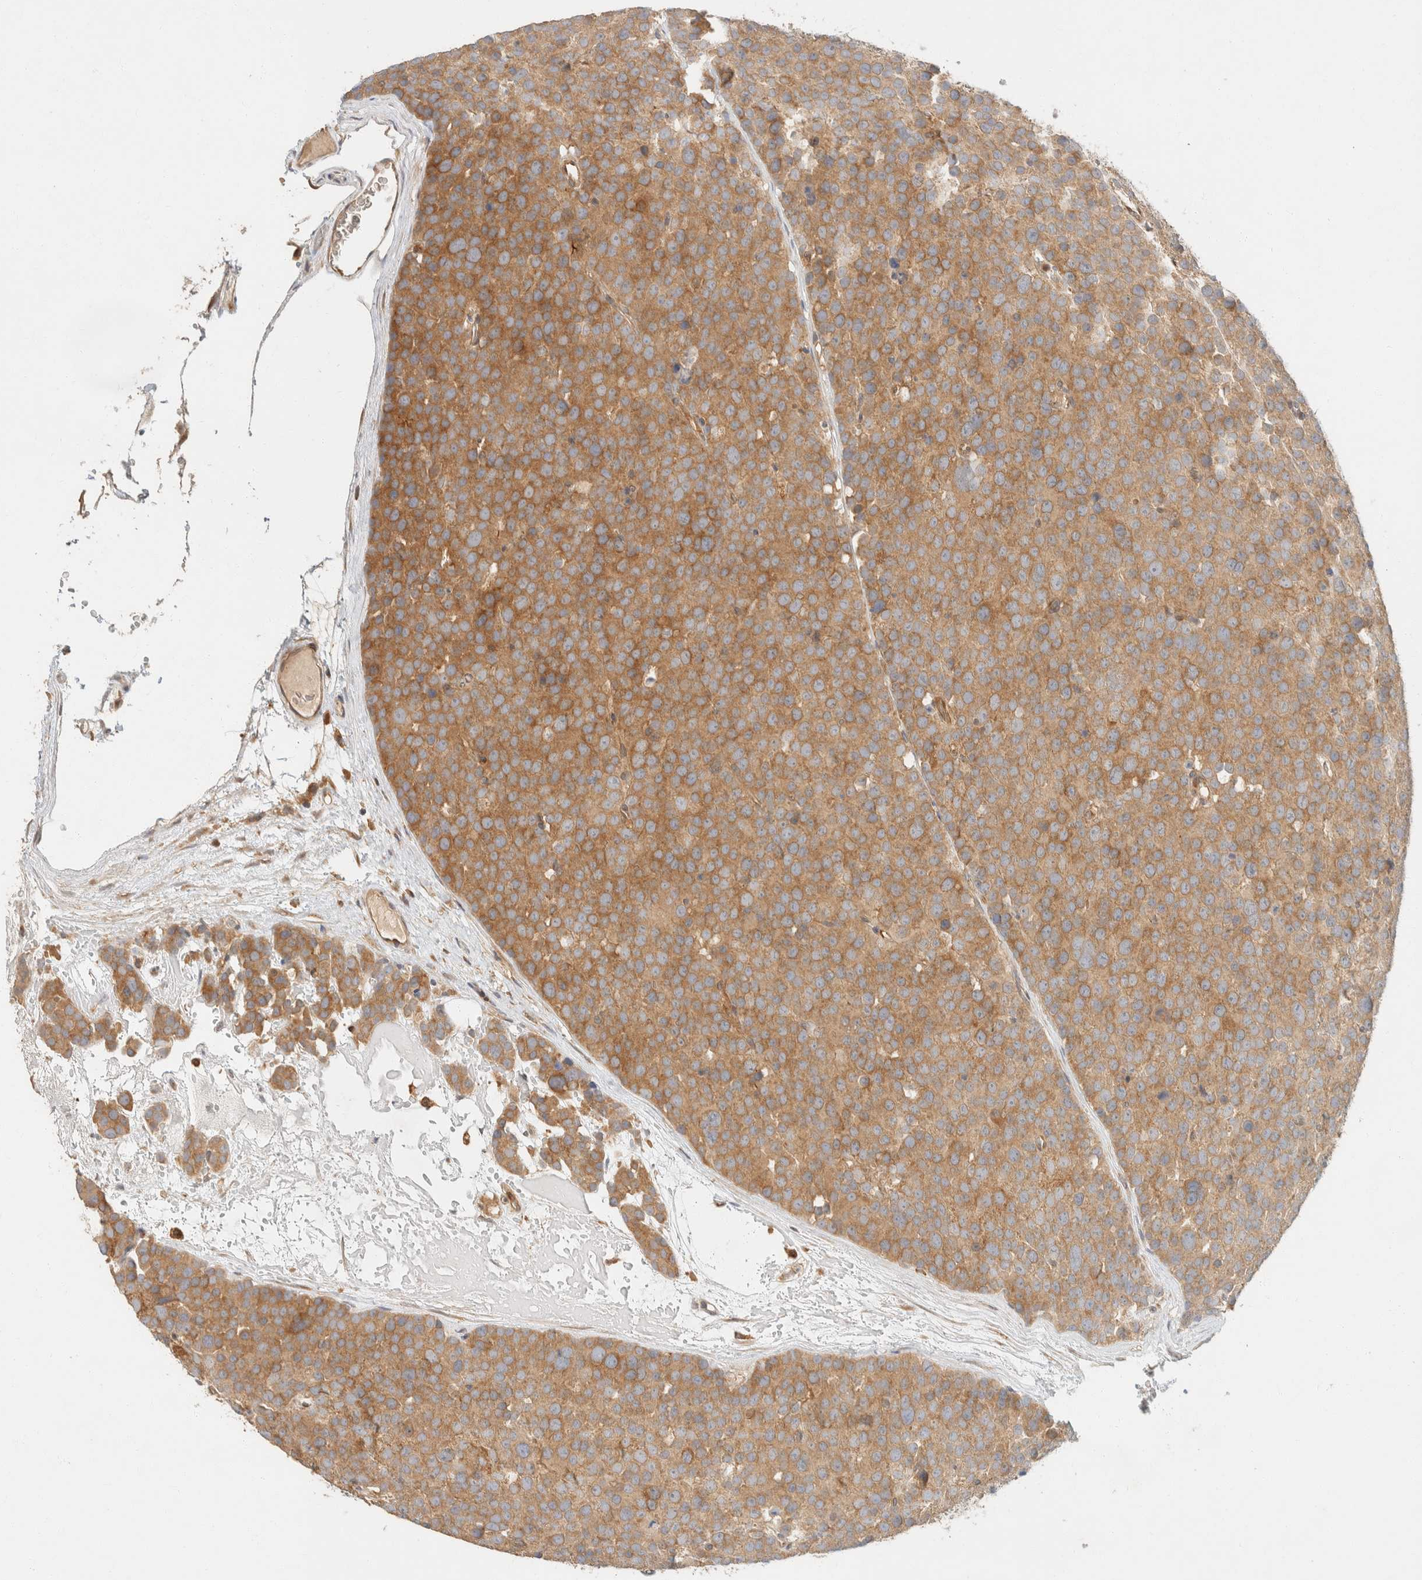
{"staining": {"intensity": "moderate", "quantity": ">75%", "location": "cytoplasmic/membranous"}, "tissue": "testis cancer", "cell_type": "Tumor cells", "image_type": "cancer", "snomed": [{"axis": "morphology", "description": "Seminoma, NOS"}, {"axis": "topography", "description": "Testis"}], "caption": "Immunohistochemical staining of testis cancer displays moderate cytoplasmic/membranous protein positivity in about >75% of tumor cells.", "gene": "TACC1", "patient": {"sex": "male", "age": 71}}